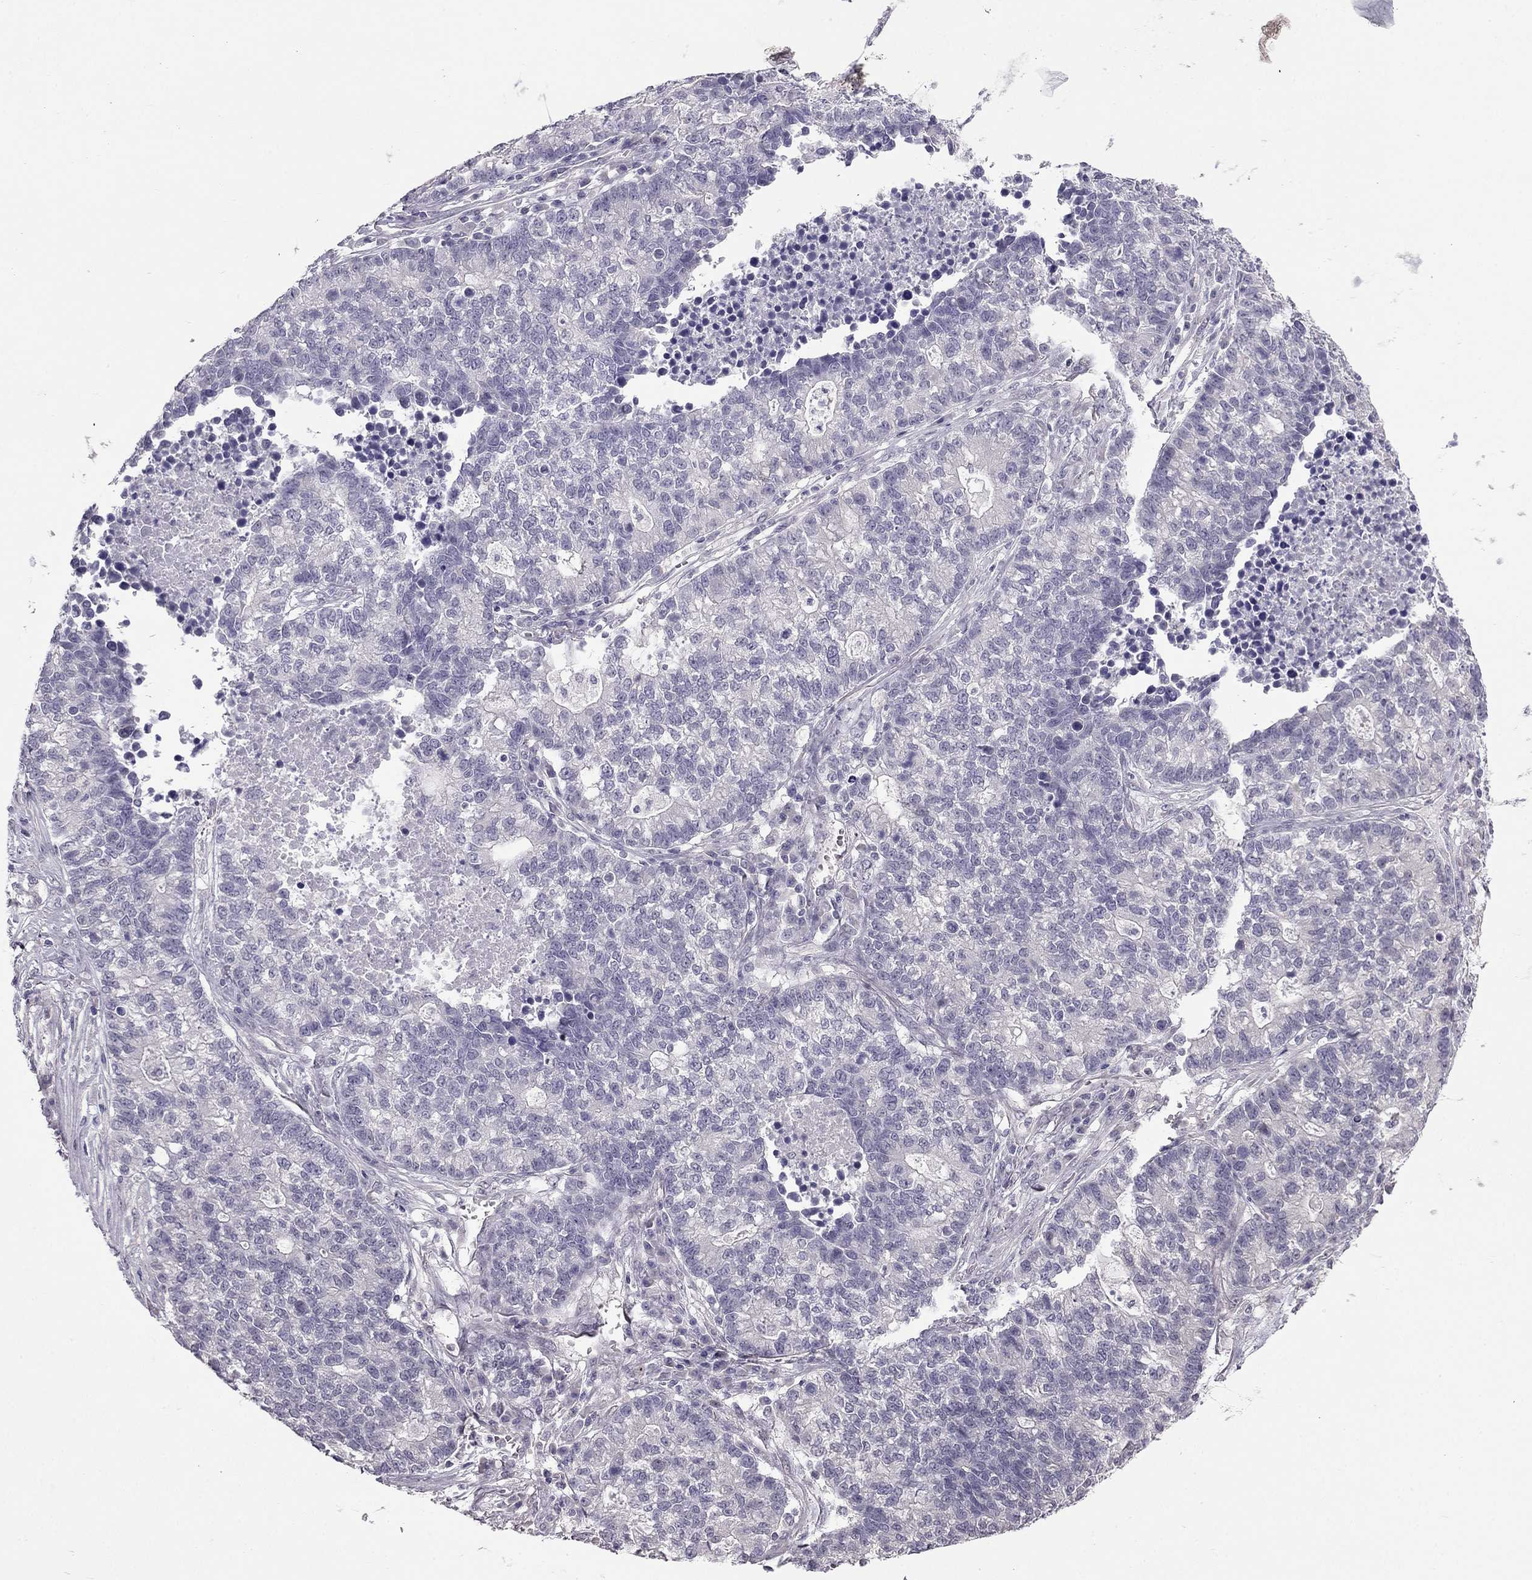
{"staining": {"intensity": "negative", "quantity": "none", "location": "none"}, "tissue": "lung cancer", "cell_type": "Tumor cells", "image_type": "cancer", "snomed": [{"axis": "morphology", "description": "Adenocarcinoma, NOS"}, {"axis": "topography", "description": "Lung"}], "caption": "DAB immunohistochemical staining of human lung adenocarcinoma displays no significant positivity in tumor cells.", "gene": "HSFX1", "patient": {"sex": "male", "age": 57}}